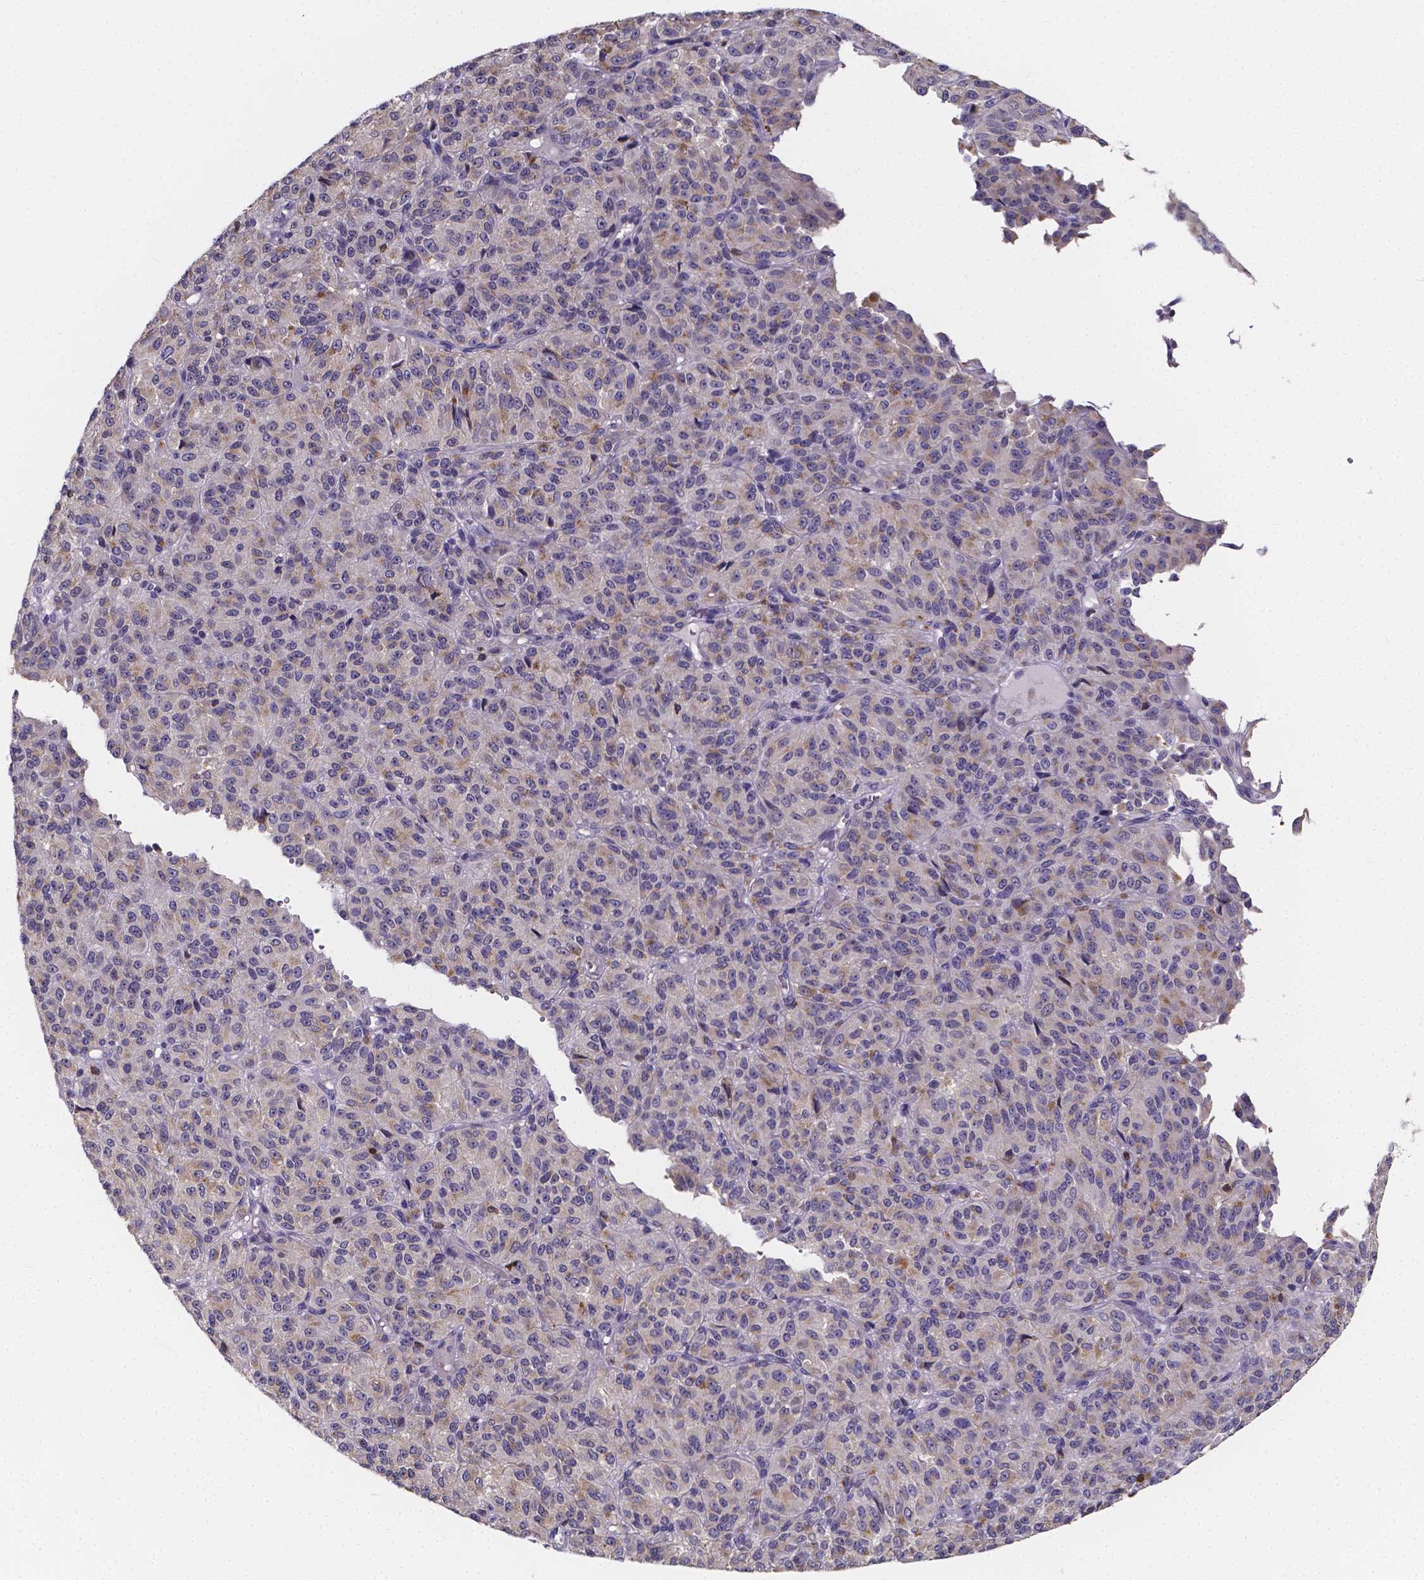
{"staining": {"intensity": "weak", "quantity": "25%-75%", "location": "cytoplasmic/membranous"}, "tissue": "melanoma", "cell_type": "Tumor cells", "image_type": "cancer", "snomed": [{"axis": "morphology", "description": "Malignant melanoma, Metastatic site"}, {"axis": "topography", "description": "Brain"}], "caption": "Malignant melanoma (metastatic site) stained with a protein marker exhibits weak staining in tumor cells.", "gene": "THEMIS", "patient": {"sex": "female", "age": 56}}